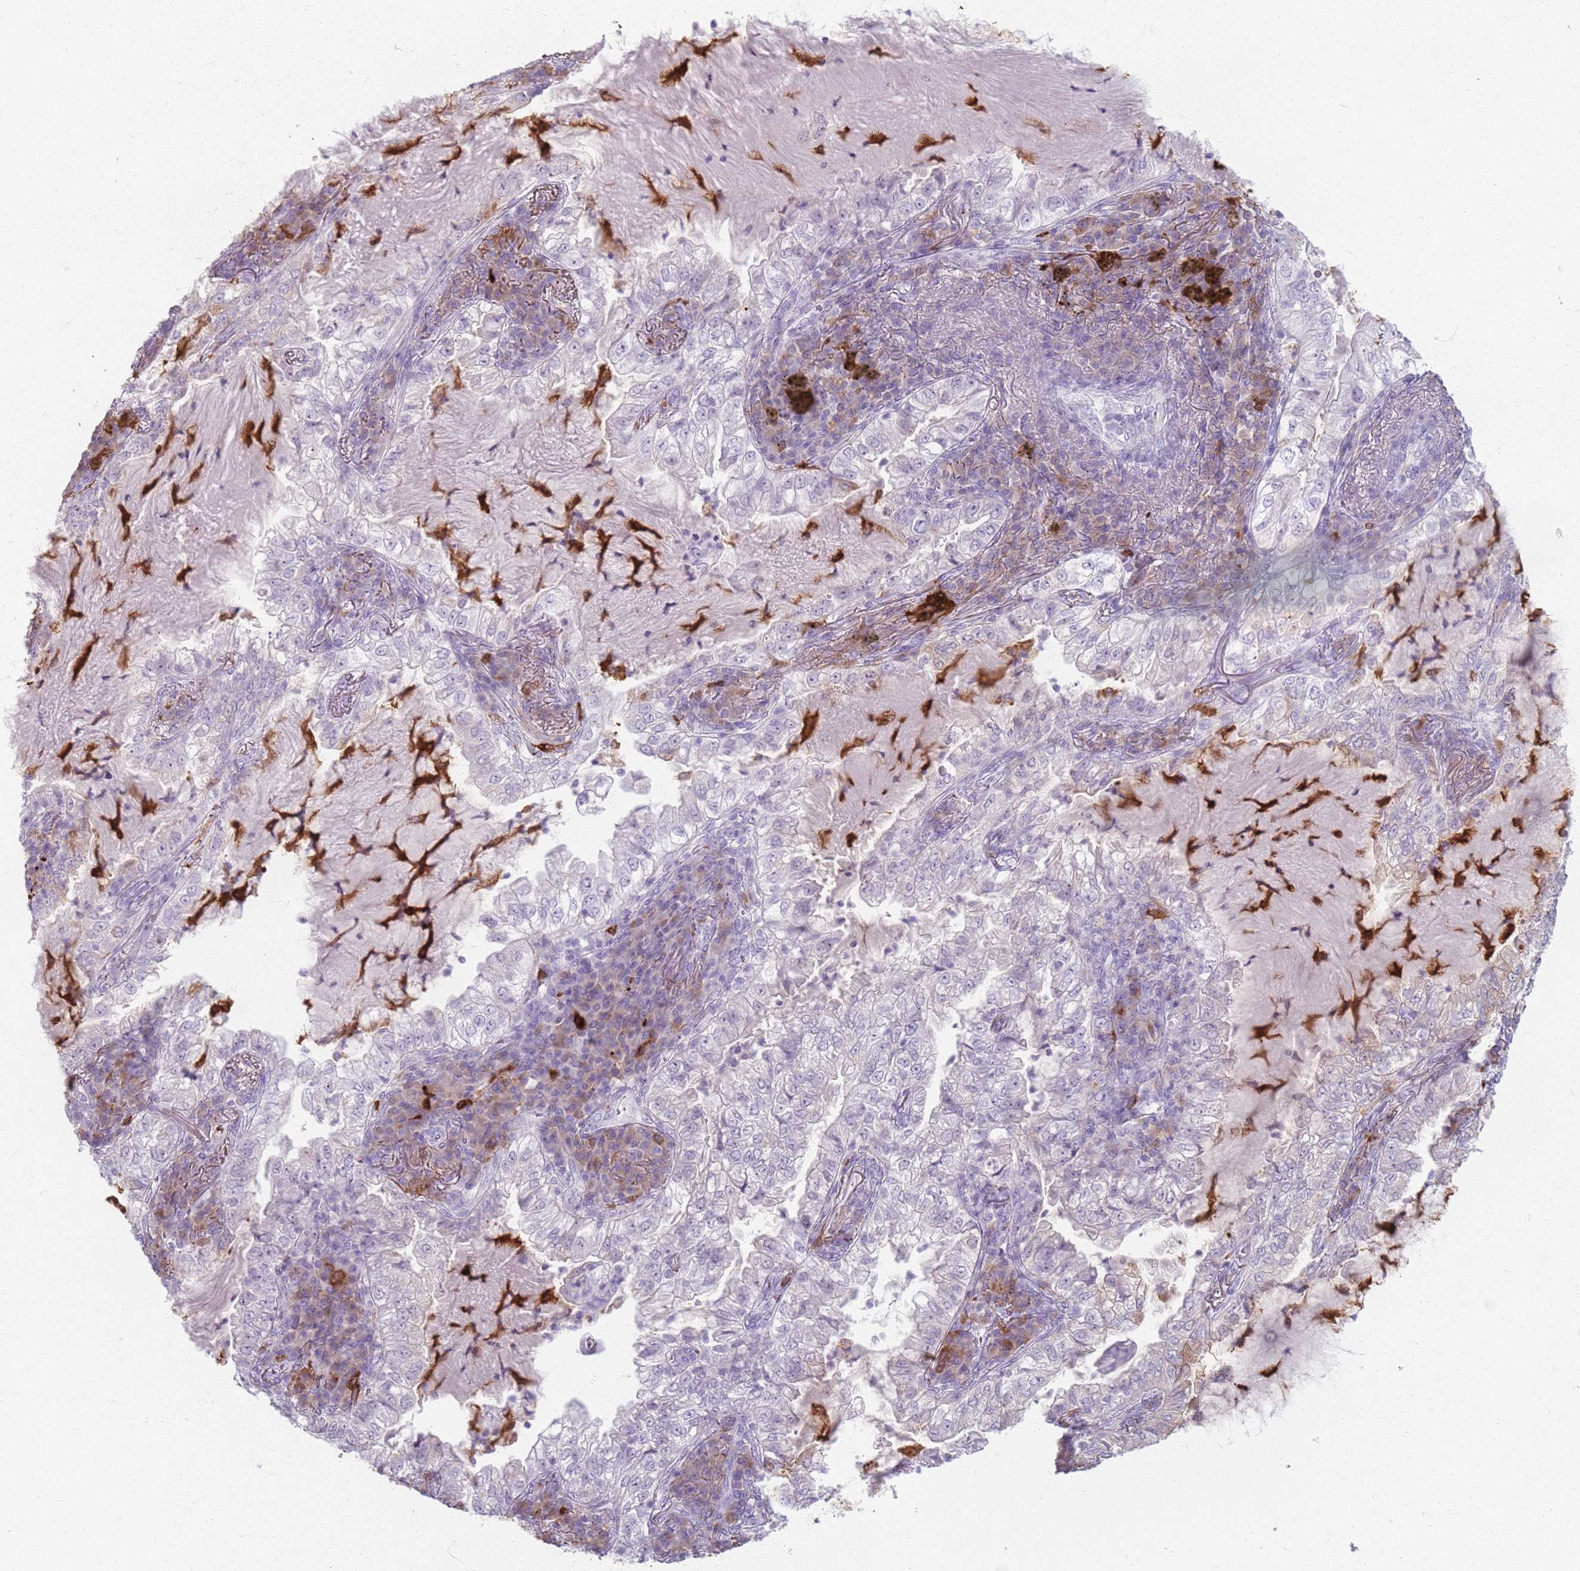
{"staining": {"intensity": "negative", "quantity": "none", "location": "none"}, "tissue": "lung cancer", "cell_type": "Tumor cells", "image_type": "cancer", "snomed": [{"axis": "morphology", "description": "Adenocarcinoma, NOS"}, {"axis": "topography", "description": "Lung"}], "caption": "An immunohistochemistry histopathology image of lung cancer (adenocarcinoma) is shown. There is no staining in tumor cells of lung cancer (adenocarcinoma).", "gene": "GDPGP1", "patient": {"sex": "female", "age": 73}}